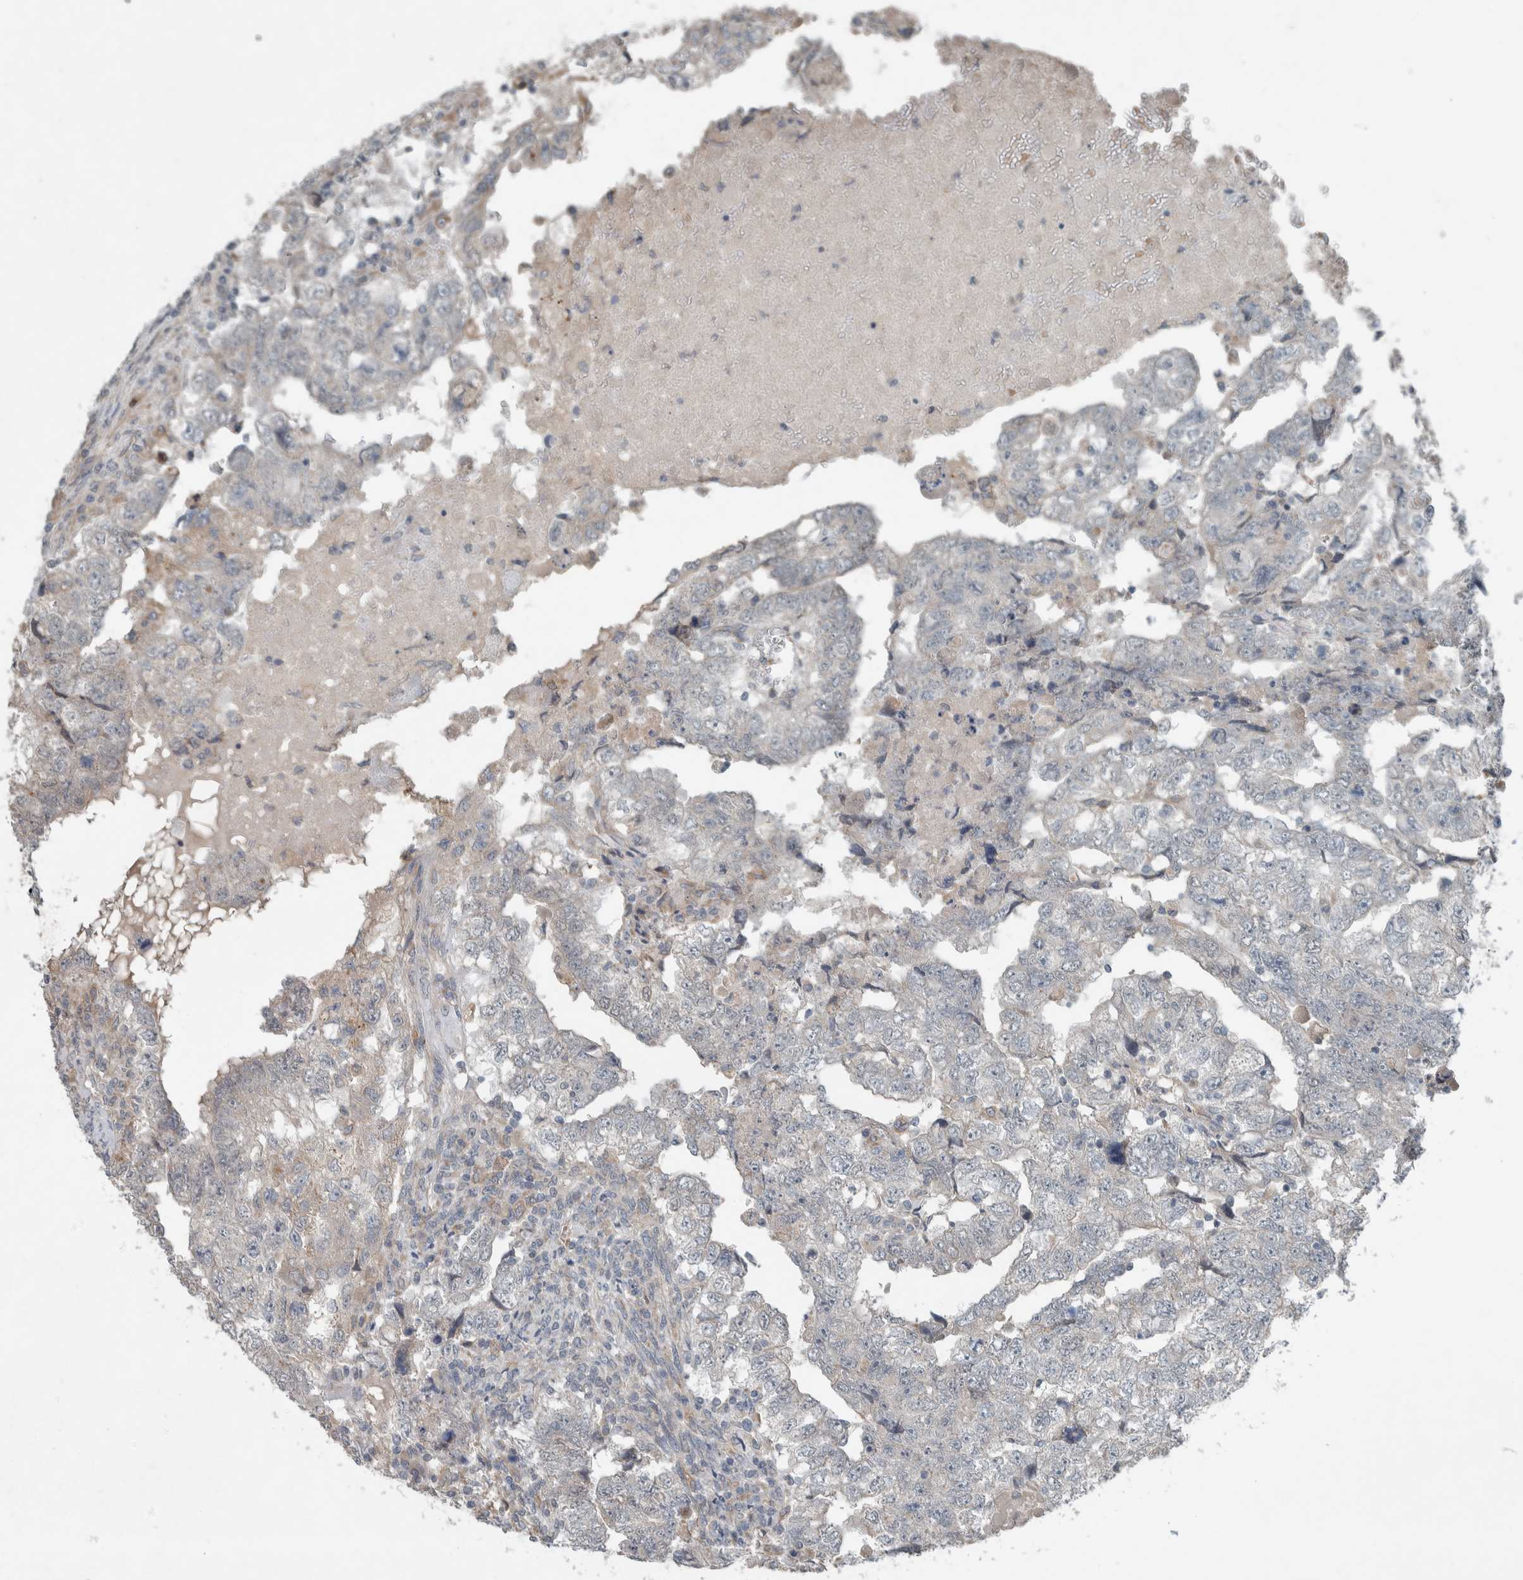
{"staining": {"intensity": "negative", "quantity": "none", "location": "none"}, "tissue": "testis cancer", "cell_type": "Tumor cells", "image_type": "cancer", "snomed": [{"axis": "morphology", "description": "Carcinoma, Embryonal, NOS"}, {"axis": "topography", "description": "Testis"}], "caption": "IHC histopathology image of neoplastic tissue: human testis cancer (embryonal carcinoma) stained with DAB demonstrates no significant protein expression in tumor cells.", "gene": "JADE2", "patient": {"sex": "male", "age": 36}}